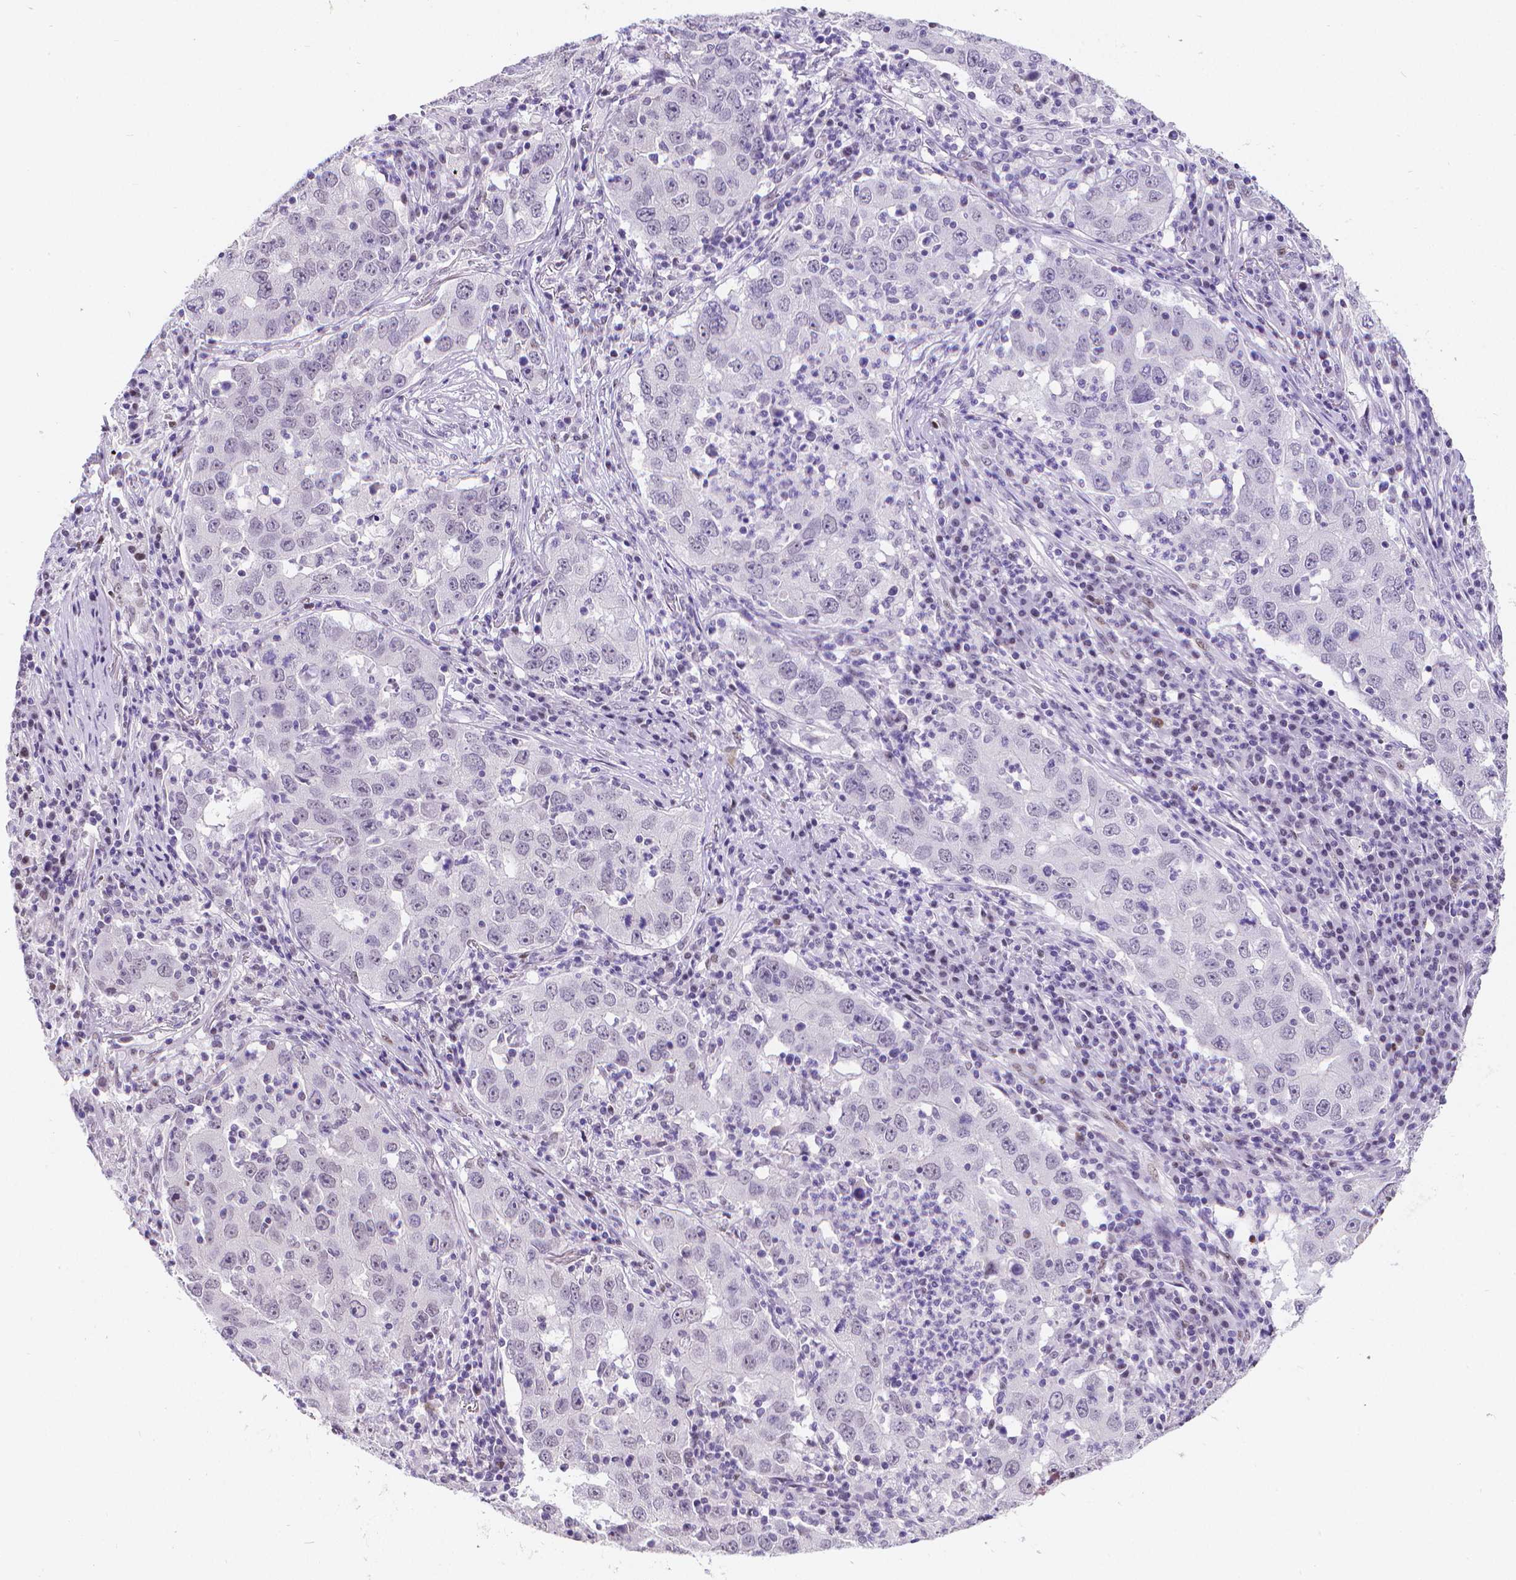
{"staining": {"intensity": "negative", "quantity": "none", "location": "none"}, "tissue": "lung cancer", "cell_type": "Tumor cells", "image_type": "cancer", "snomed": [{"axis": "morphology", "description": "Adenocarcinoma, NOS"}, {"axis": "topography", "description": "Lung"}], "caption": "Immunohistochemical staining of lung cancer reveals no significant staining in tumor cells.", "gene": "MEF2C", "patient": {"sex": "male", "age": 73}}